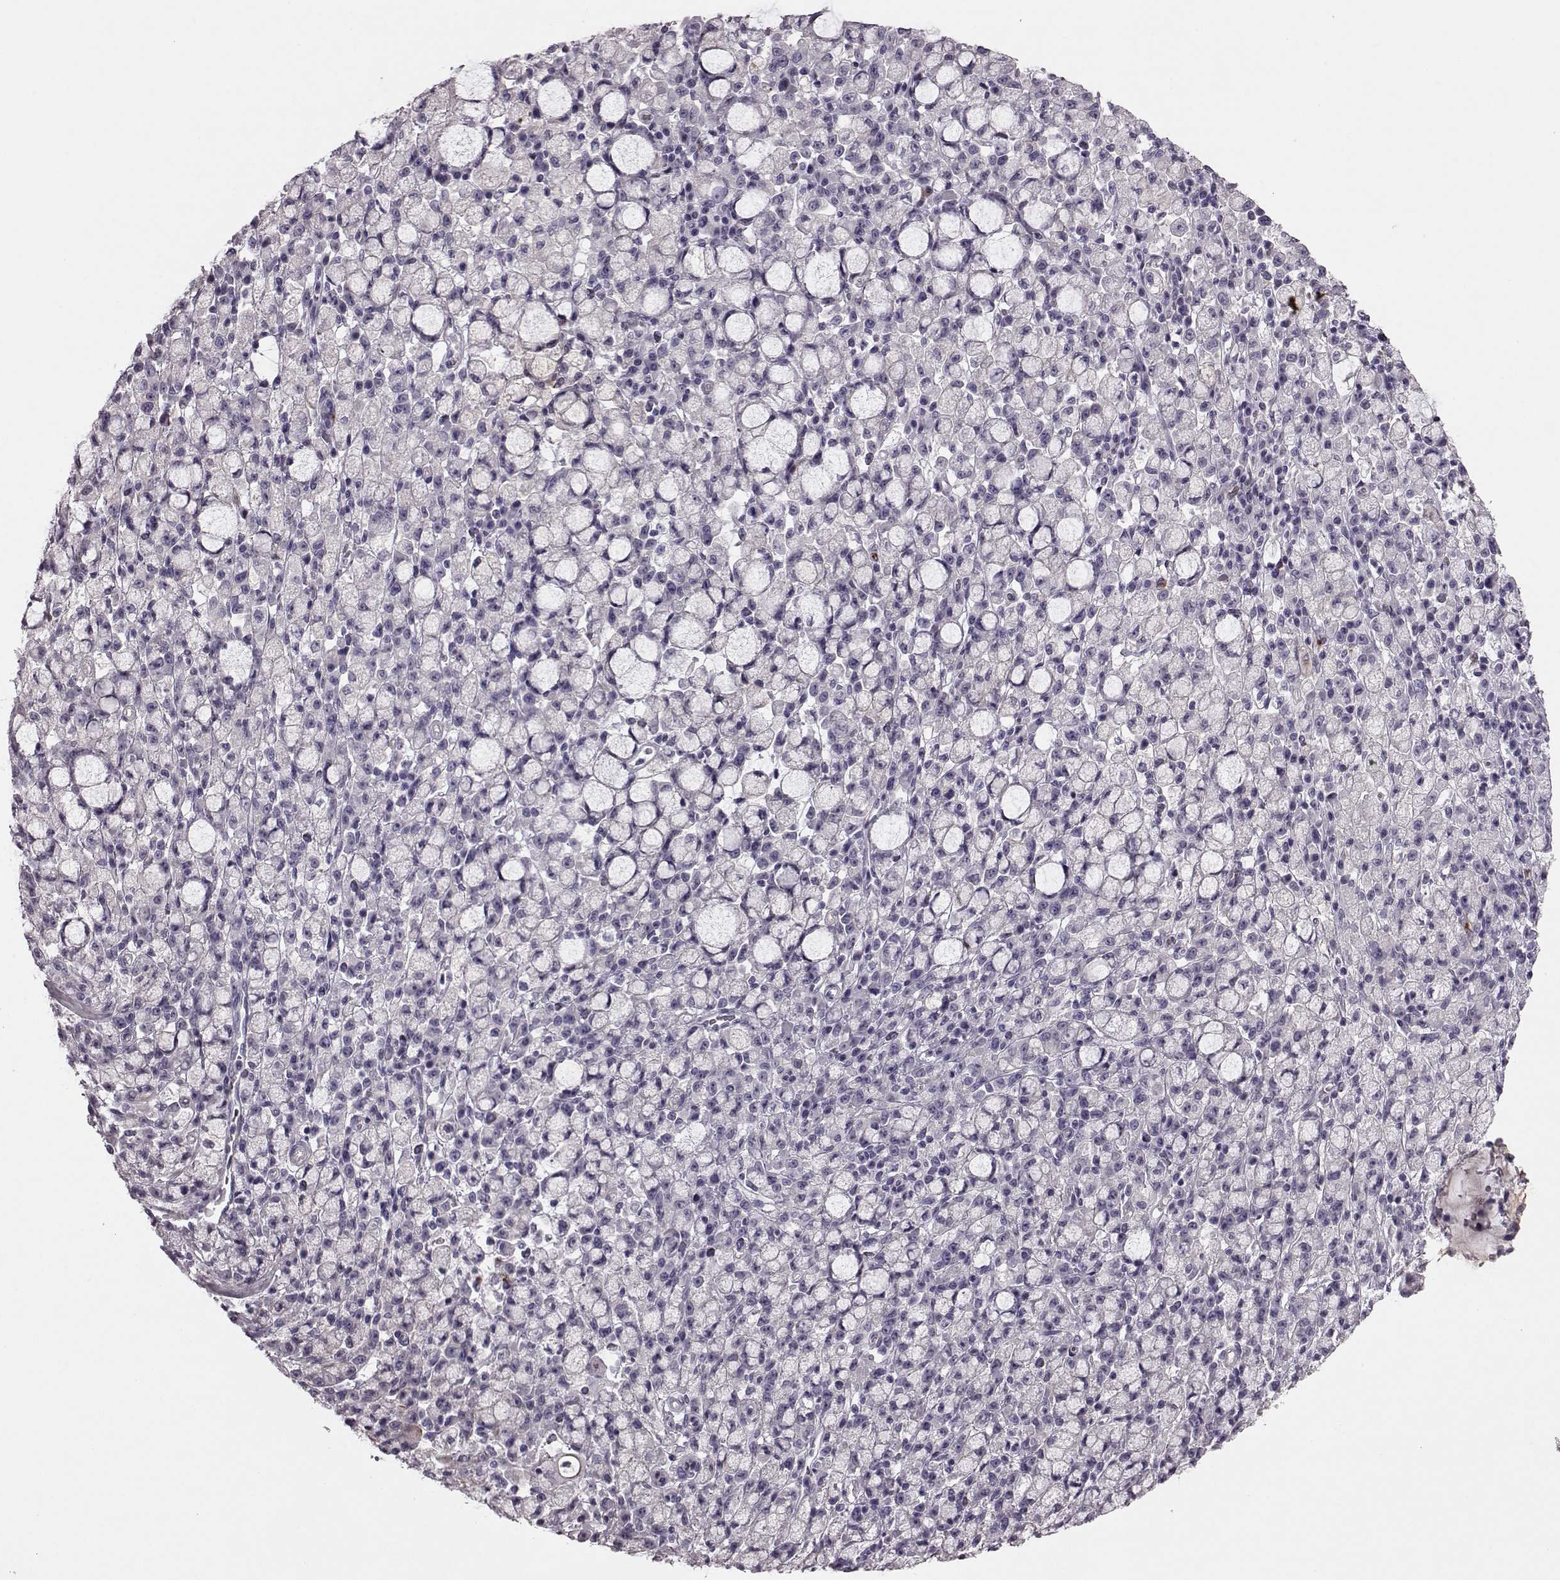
{"staining": {"intensity": "negative", "quantity": "none", "location": "none"}, "tissue": "stomach cancer", "cell_type": "Tumor cells", "image_type": "cancer", "snomed": [{"axis": "morphology", "description": "Adenocarcinoma, NOS"}, {"axis": "topography", "description": "Stomach"}], "caption": "Stomach cancer was stained to show a protein in brown. There is no significant positivity in tumor cells. The staining is performed using DAB brown chromogen with nuclei counter-stained in using hematoxylin.", "gene": "SNTG1", "patient": {"sex": "male", "age": 58}}